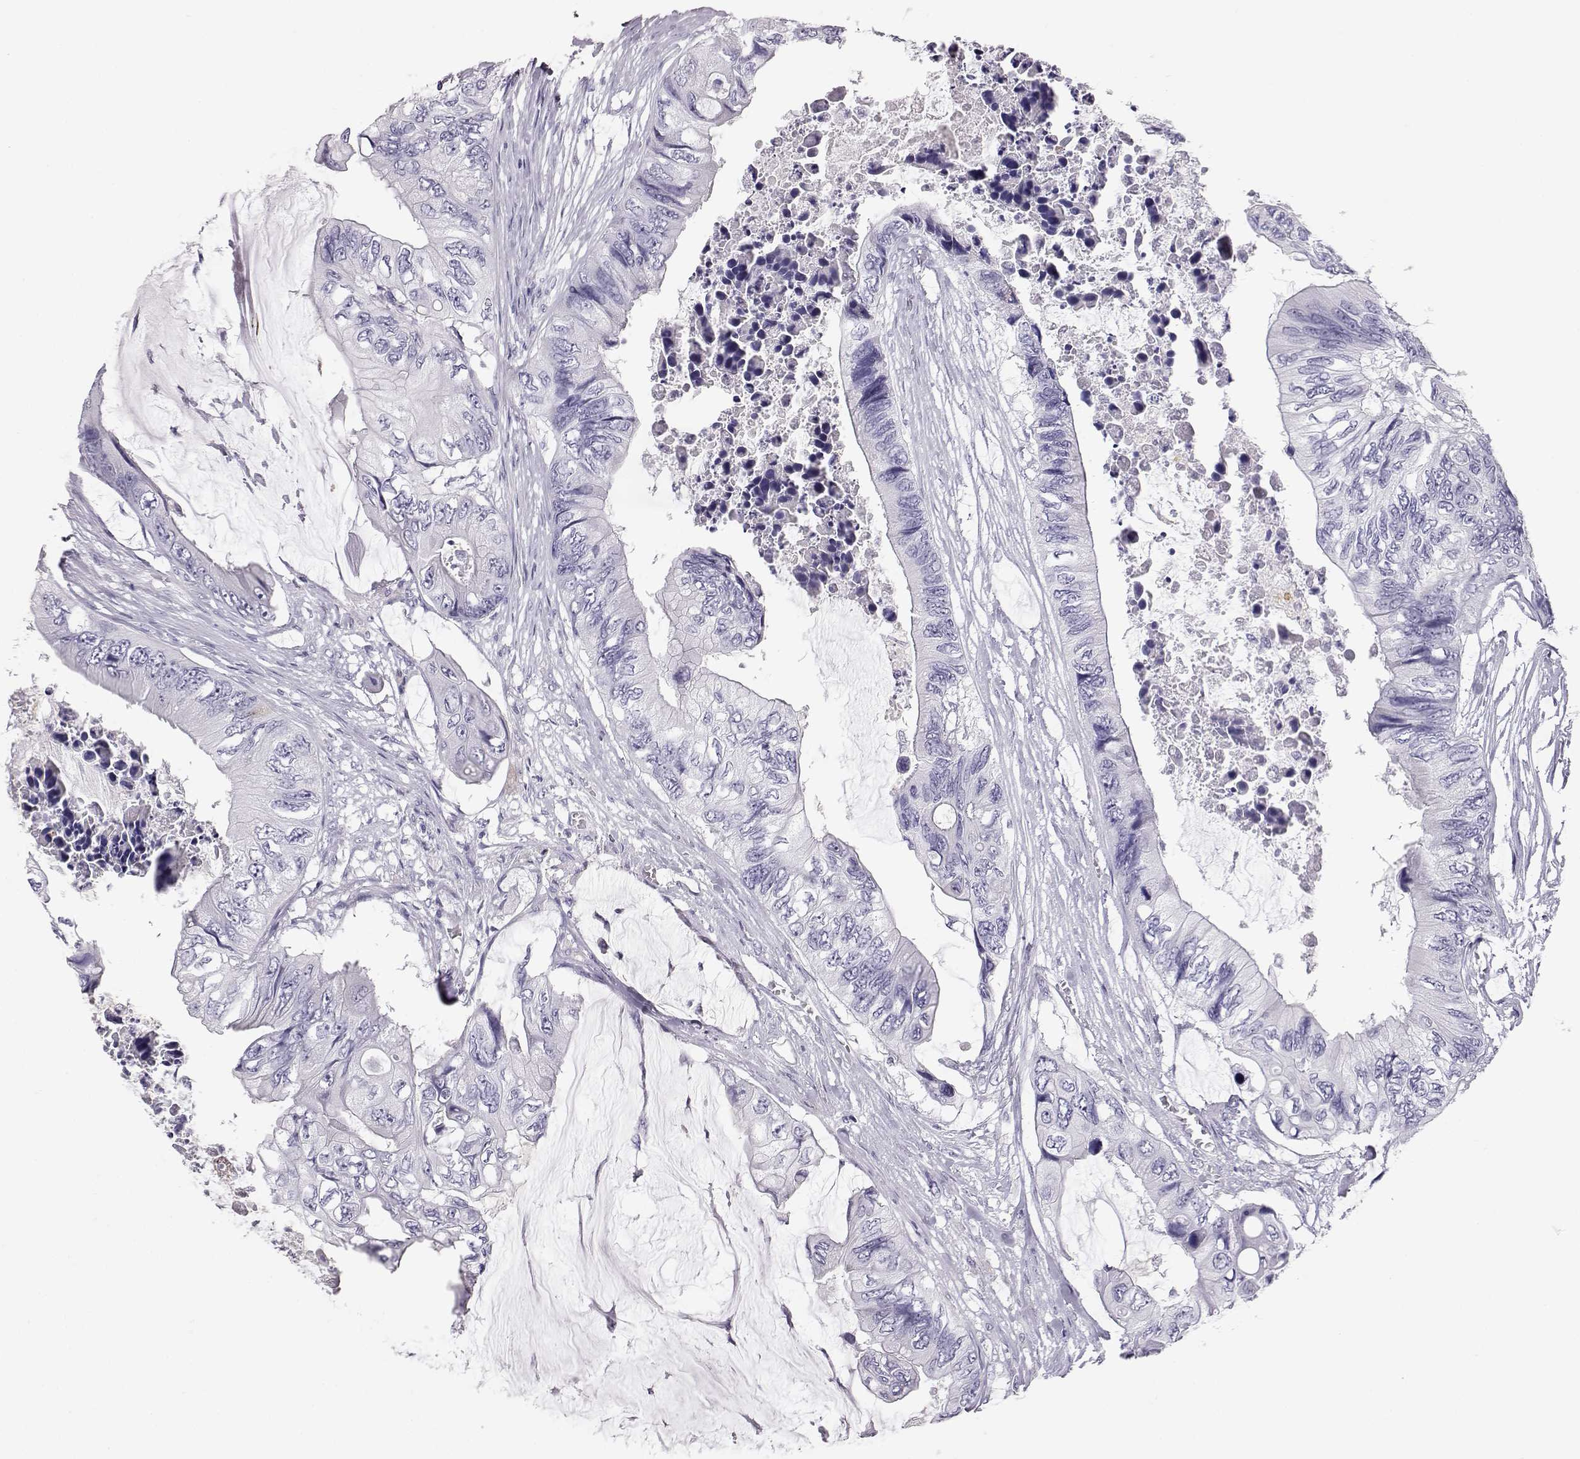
{"staining": {"intensity": "negative", "quantity": "none", "location": "none"}, "tissue": "colorectal cancer", "cell_type": "Tumor cells", "image_type": "cancer", "snomed": [{"axis": "morphology", "description": "Adenocarcinoma, NOS"}, {"axis": "topography", "description": "Rectum"}], "caption": "Human adenocarcinoma (colorectal) stained for a protein using IHC exhibits no expression in tumor cells.", "gene": "ITLN2", "patient": {"sex": "male", "age": 63}}